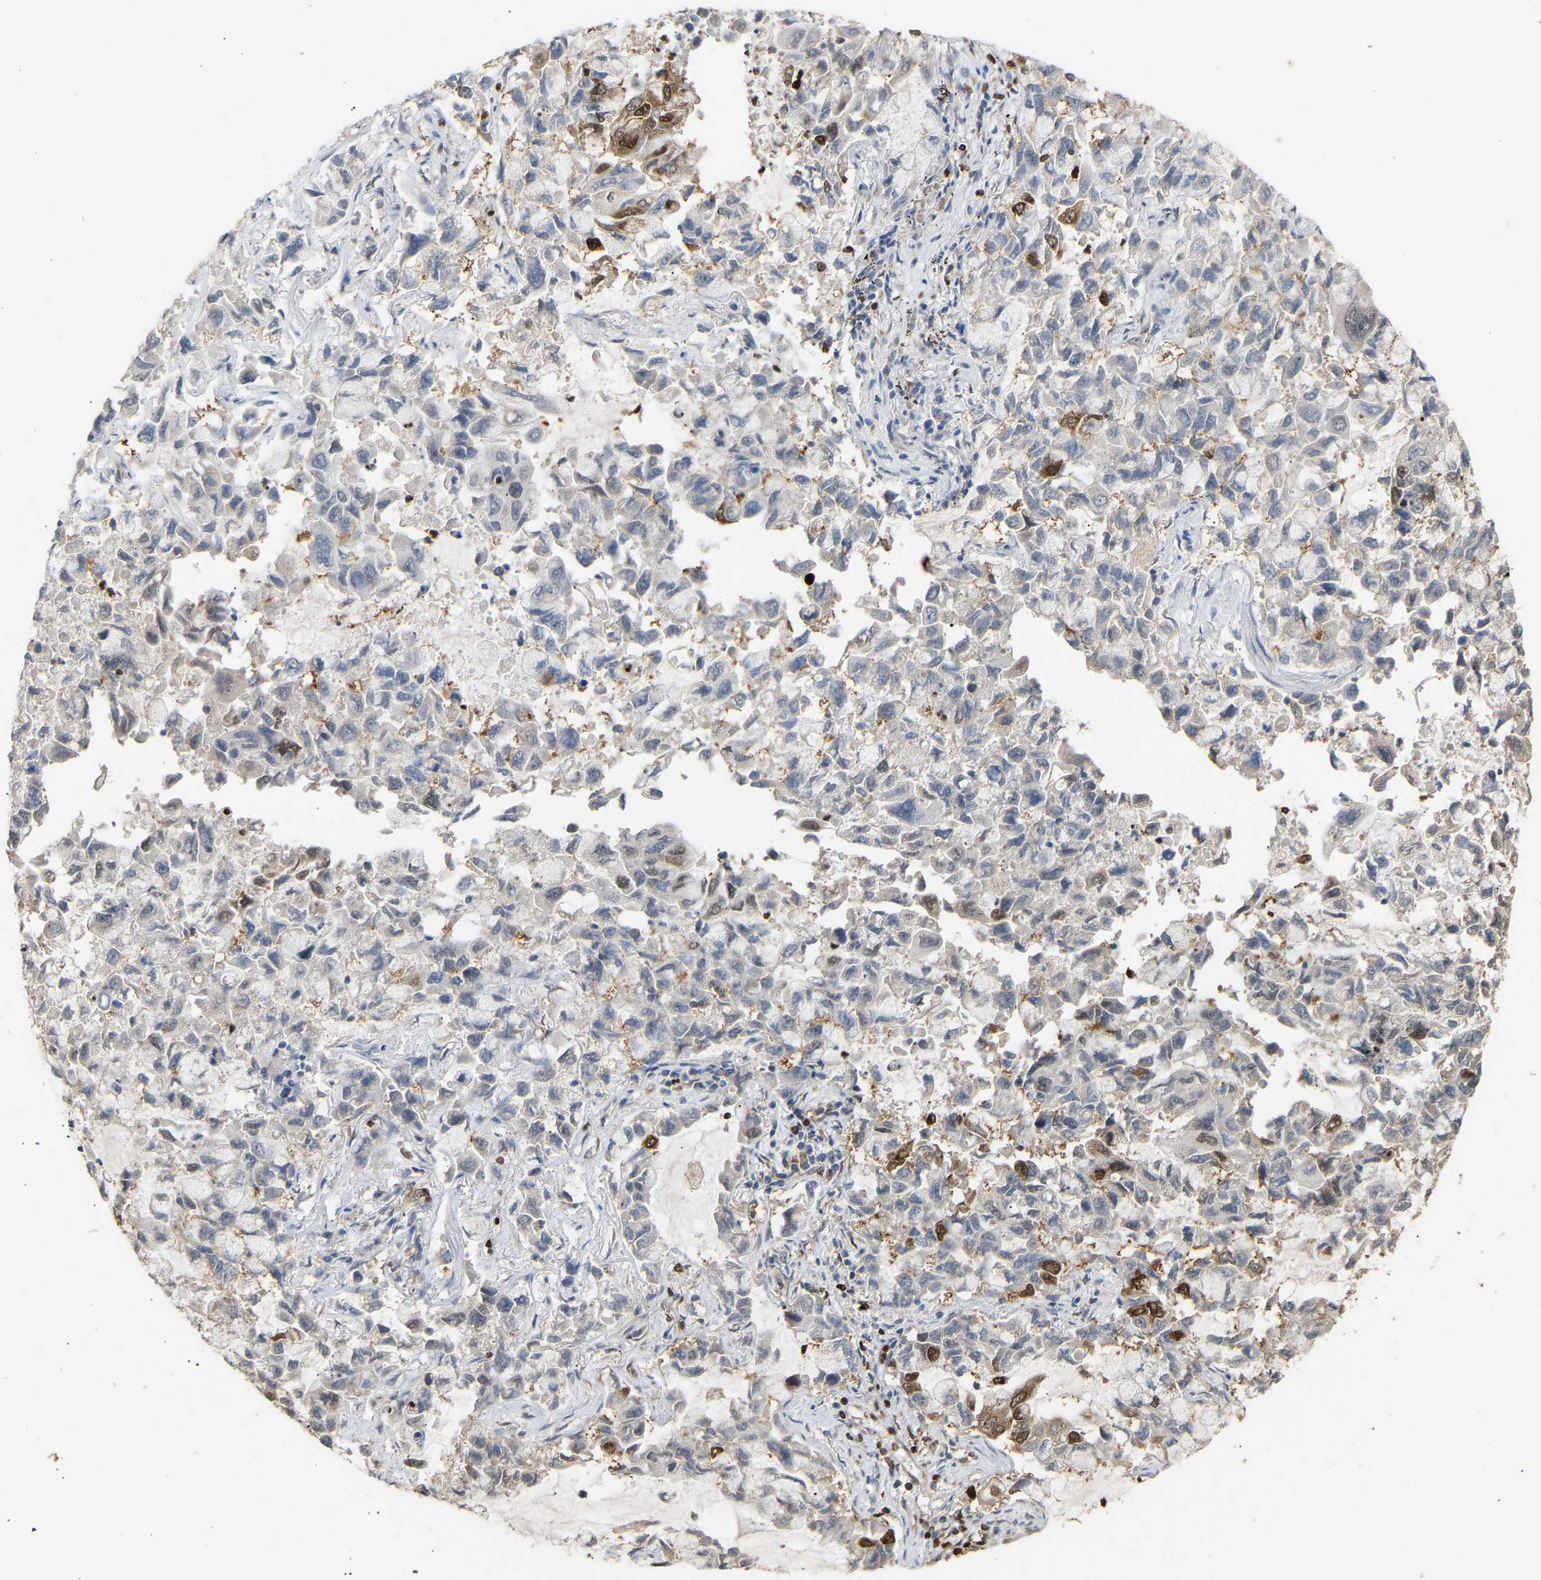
{"staining": {"intensity": "moderate", "quantity": "25%-75%", "location": "cytoplasmic/membranous,nuclear"}, "tissue": "lung cancer", "cell_type": "Tumor cells", "image_type": "cancer", "snomed": [{"axis": "morphology", "description": "Adenocarcinoma, NOS"}, {"axis": "topography", "description": "Lung"}], "caption": "Protein analysis of lung adenocarcinoma tissue exhibits moderate cytoplasmic/membranous and nuclear positivity in approximately 25%-75% of tumor cells. Using DAB (brown) and hematoxylin (blue) stains, captured at high magnification using brightfield microscopy.", "gene": "ALYREF", "patient": {"sex": "male", "age": 64}}